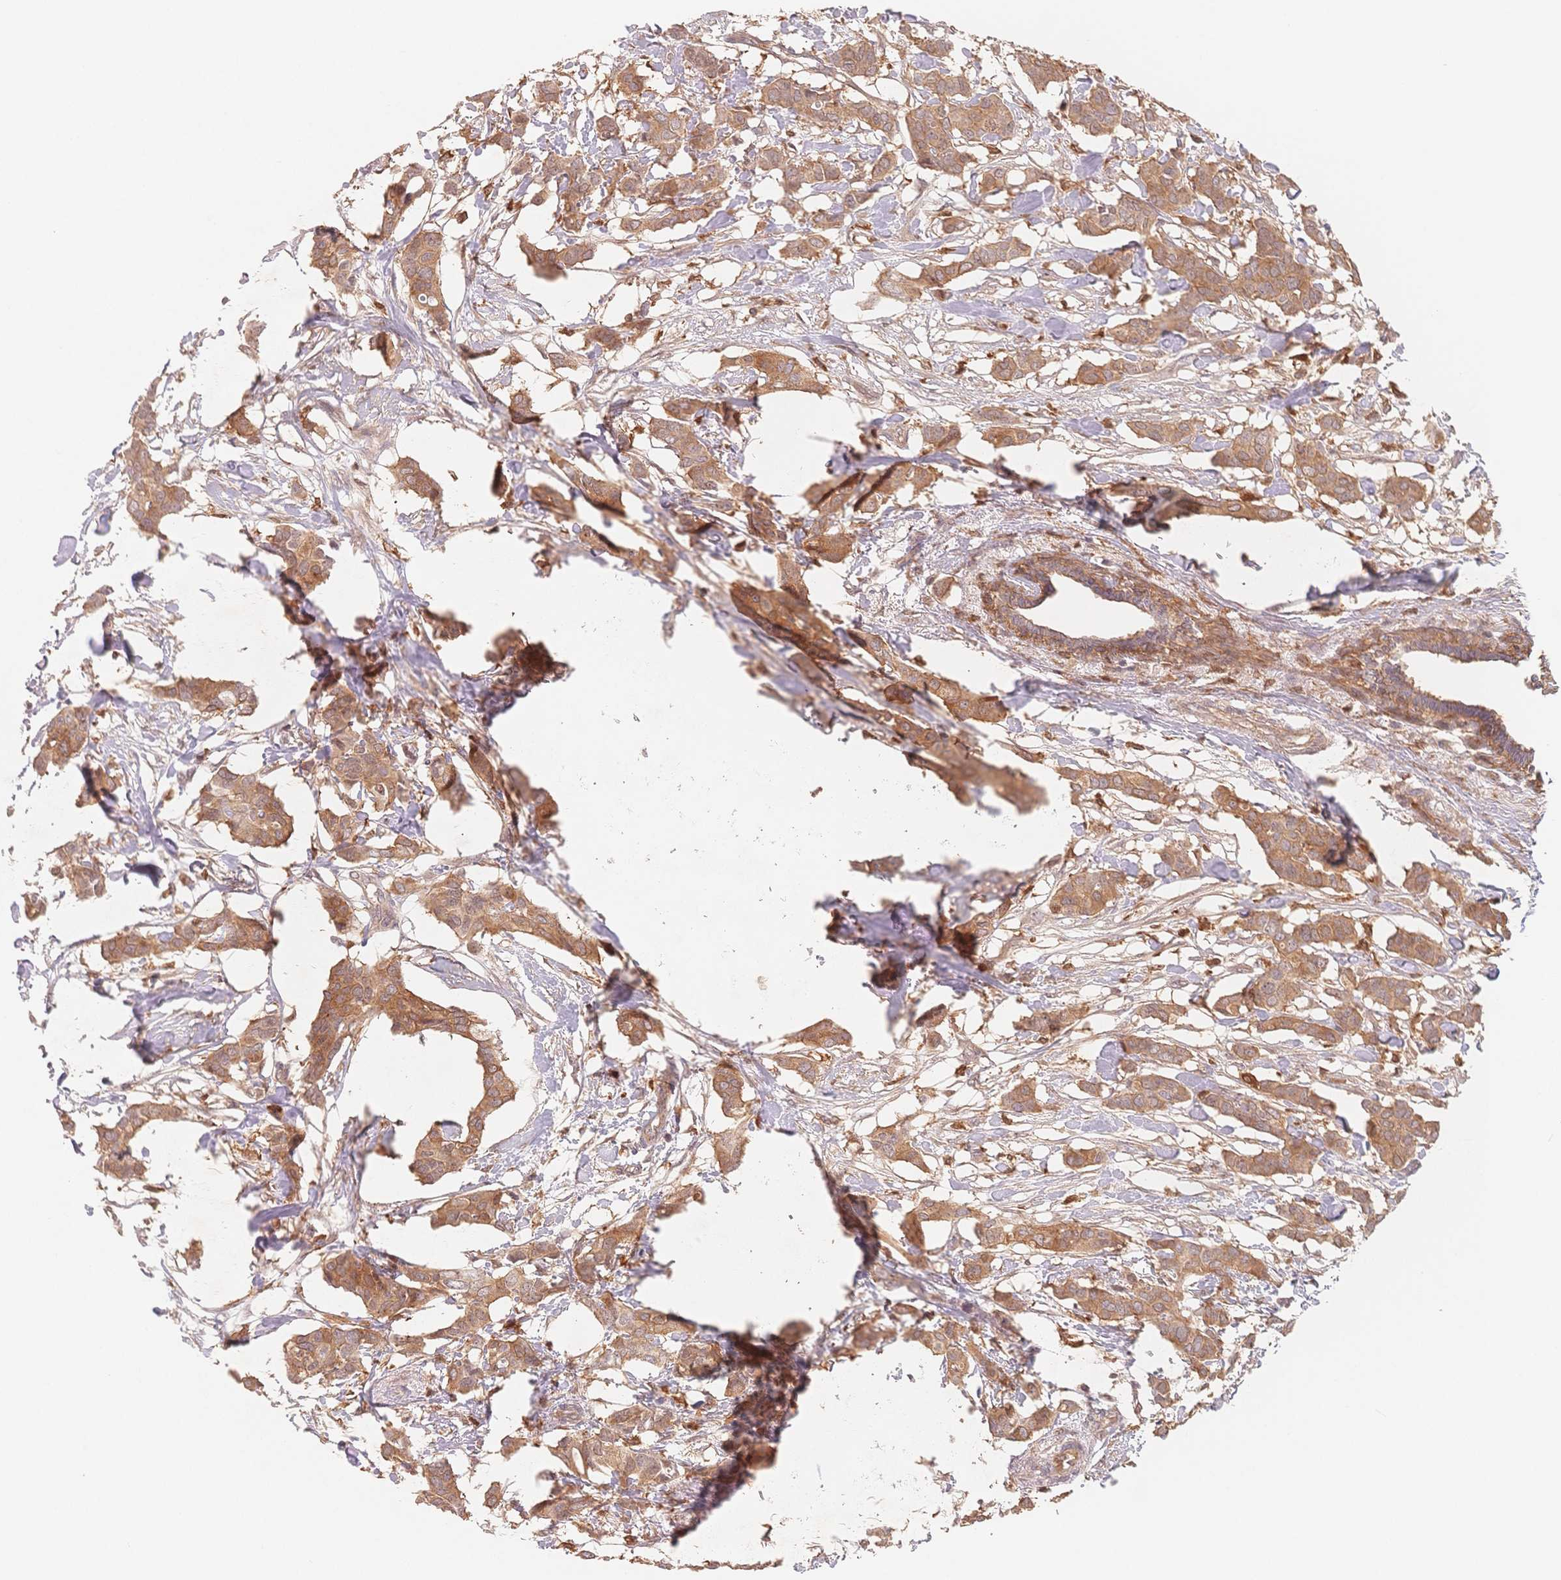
{"staining": {"intensity": "moderate", "quantity": ">75%", "location": "cytoplasmic/membranous"}, "tissue": "breast cancer", "cell_type": "Tumor cells", "image_type": "cancer", "snomed": [{"axis": "morphology", "description": "Duct carcinoma"}, {"axis": "topography", "description": "Breast"}], "caption": "Protein analysis of intraductal carcinoma (breast) tissue shows moderate cytoplasmic/membranous staining in approximately >75% of tumor cells.", "gene": "C12orf75", "patient": {"sex": "female", "age": 62}}